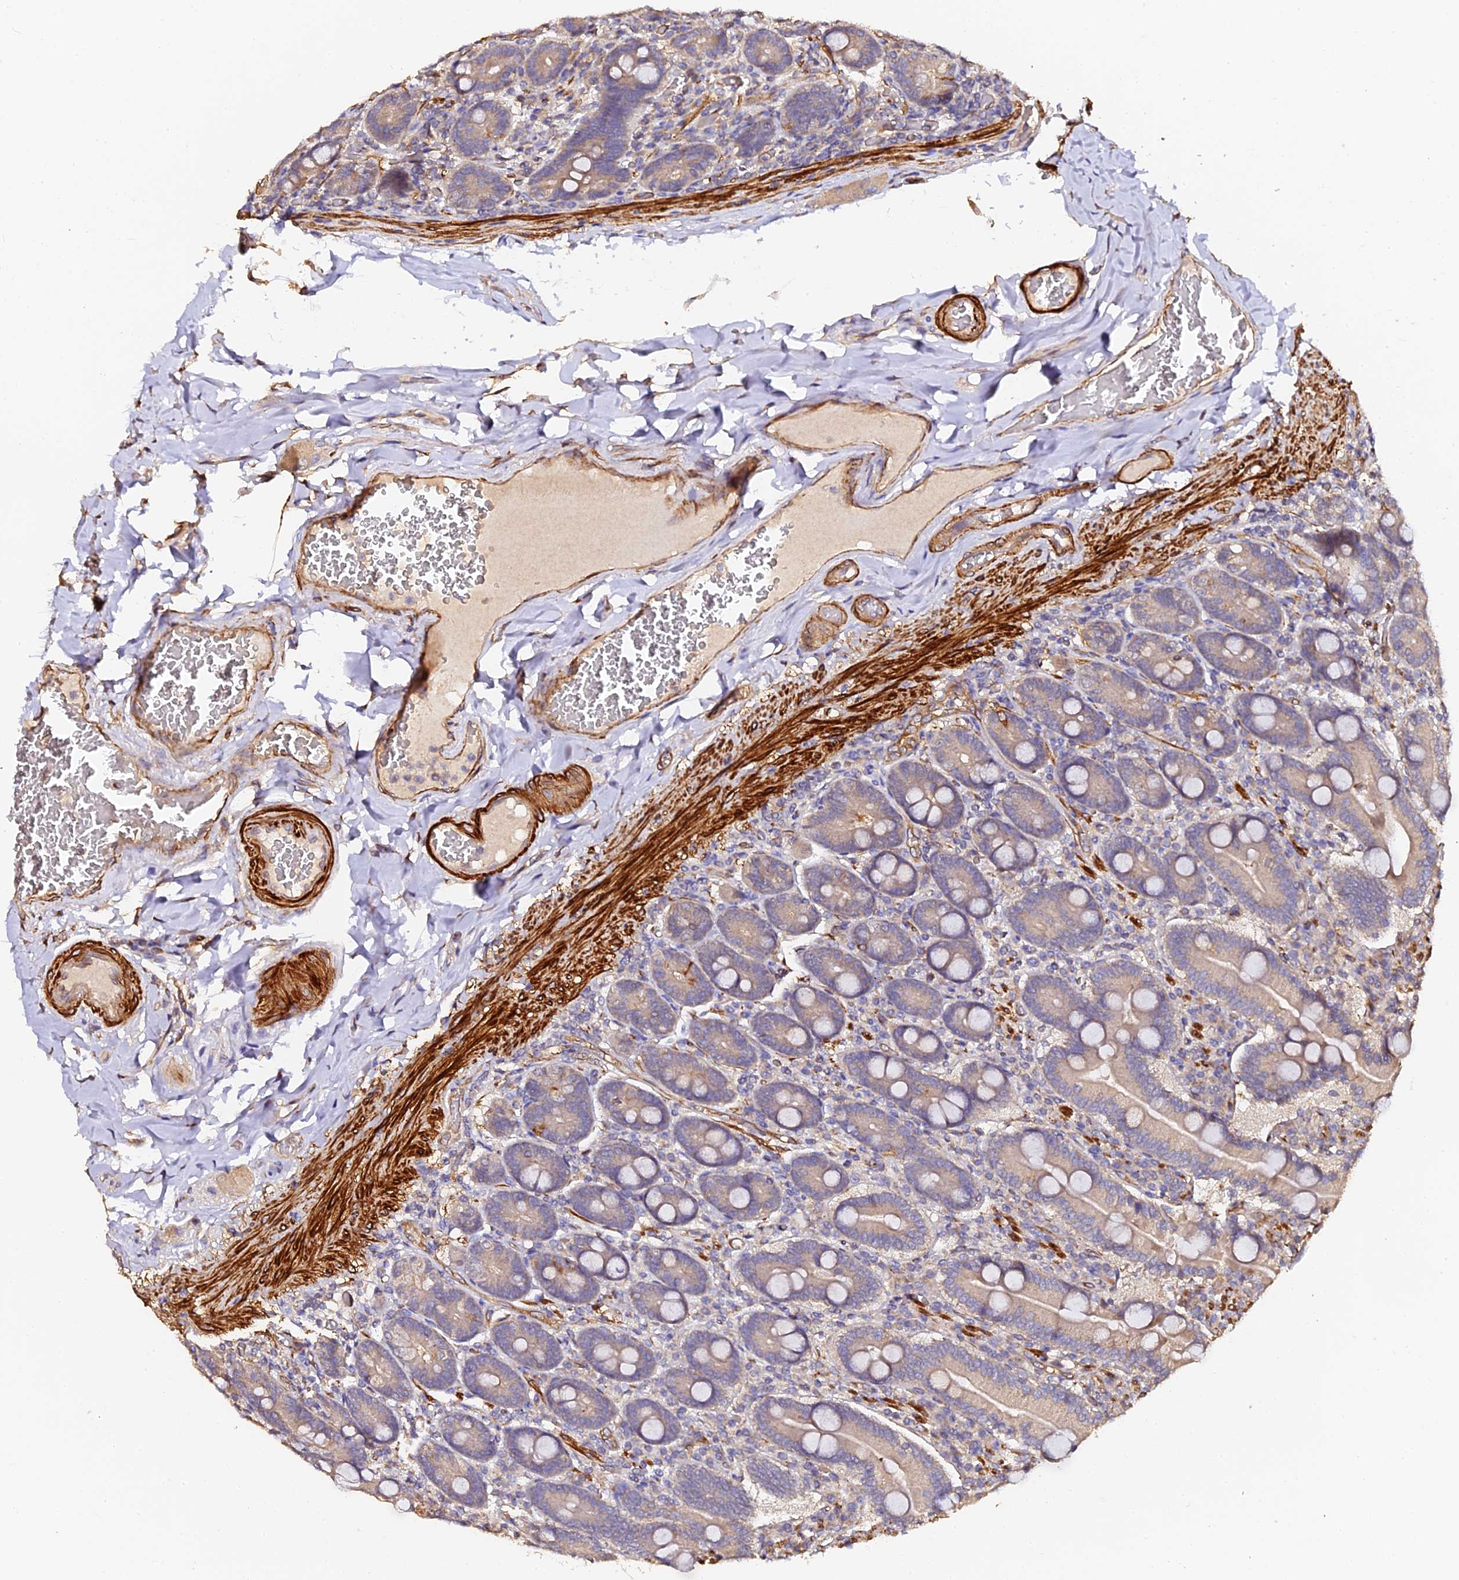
{"staining": {"intensity": "moderate", "quantity": "25%-75%", "location": "cytoplasmic/membranous"}, "tissue": "duodenum", "cell_type": "Glandular cells", "image_type": "normal", "snomed": [{"axis": "morphology", "description": "Normal tissue, NOS"}, {"axis": "topography", "description": "Duodenum"}], "caption": "Immunohistochemical staining of benign duodenum exhibits medium levels of moderate cytoplasmic/membranous positivity in about 25%-75% of glandular cells. (brown staining indicates protein expression, while blue staining denotes nuclei).", "gene": "TDO2", "patient": {"sex": "female", "age": 62}}